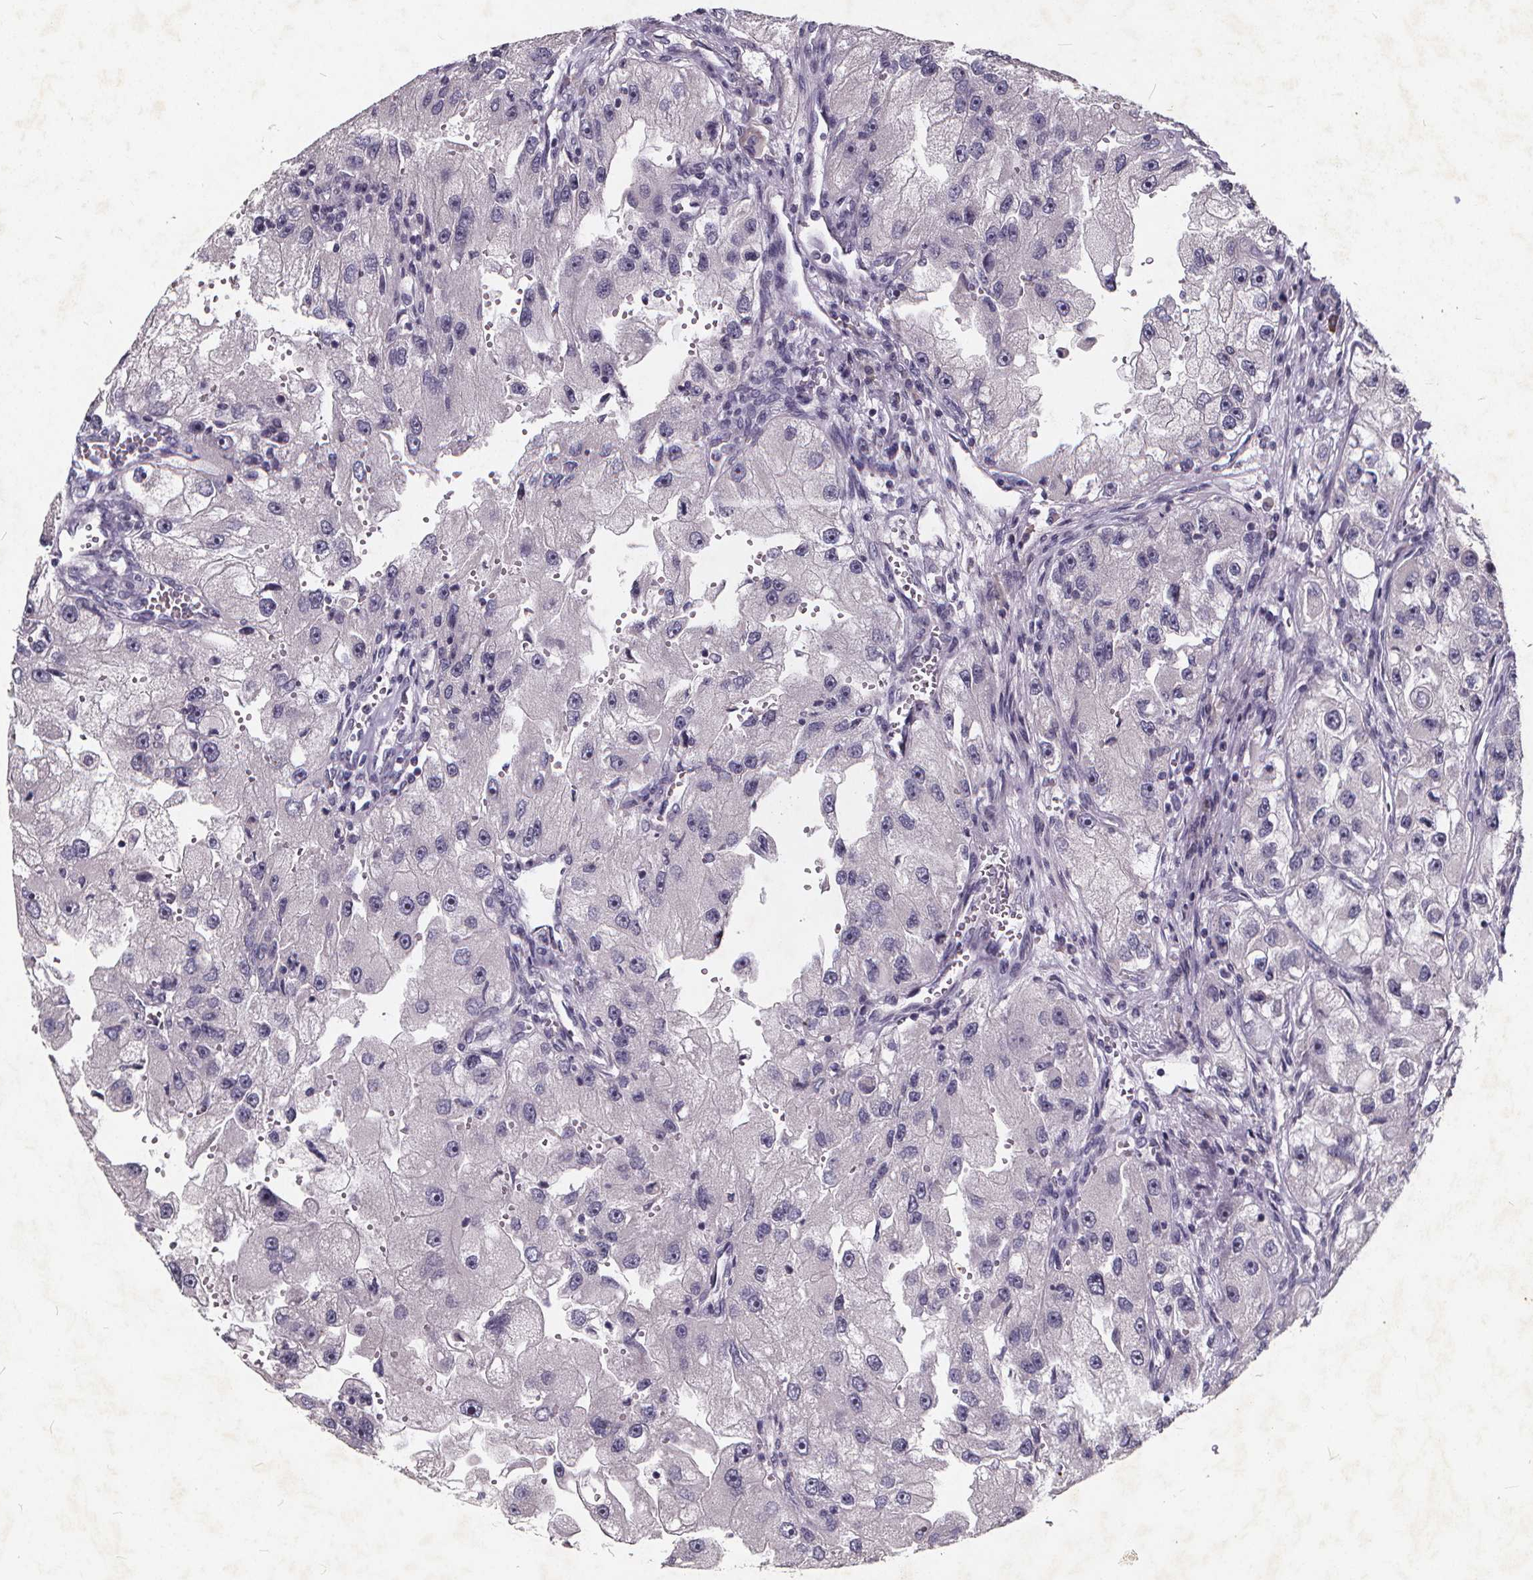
{"staining": {"intensity": "negative", "quantity": "none", "location": "none"}, "tissue": "renal cancer", "cell_type": "Tumor cells", "image_type": "cancer", "snomed": [{"axis": "morphology", "description": "Adenocarcinoma, NOS"}, {"axis": "topography", "description": "Kidney"}], "caption": "IHC image of renal cancer (adenocarcinoma) stained for a protein (brown), which reveals no expression in tumor cells.", "gene": "TSPAN14", "patient": {"sex": "male", "age": 63}}